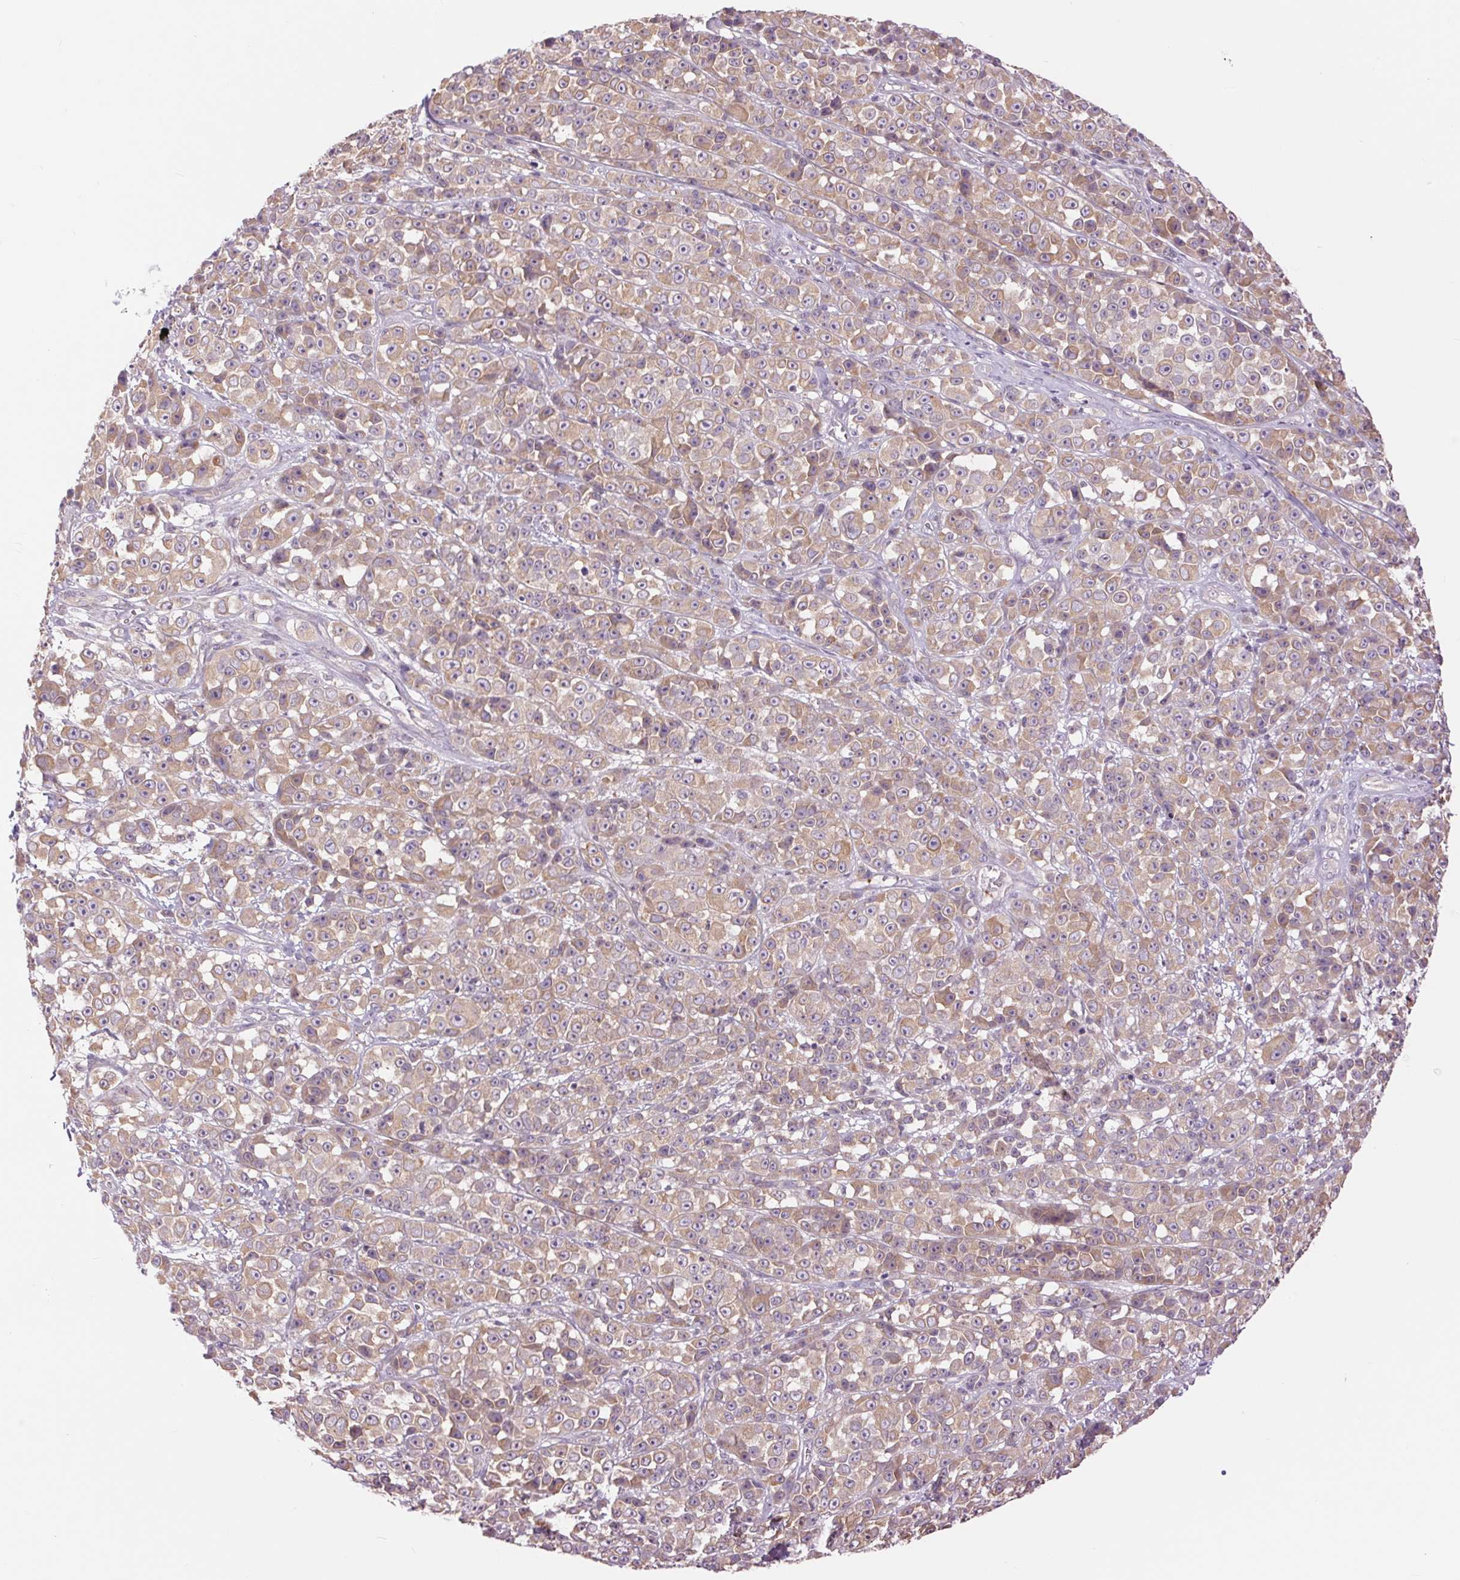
{"staining": {"intensity": "weak", "quantity": ">75%", "location": "cytoplasmic/membranous"}, "tissue": "melanoma", "cell_type": "Tumor cells", "image_type": "cancer", "snomed": [{"axis": "morphology", "description": "Malignant melanoma, NOS"}, {"axis": "topography", "description": "Skin"}, {"axis": "topography", "description": "Skin of back"}], "caption": "Immunohistochemical staining of human malignant melanoma demonstrates low levels of weak cytoplasmic/membranous staining in about >75% of tumor cells. (Brightfield microscopy of DAB IHC at high magnification).", "gene": "CTNNA3", "patient": {"sex": "male", "age": 91}}